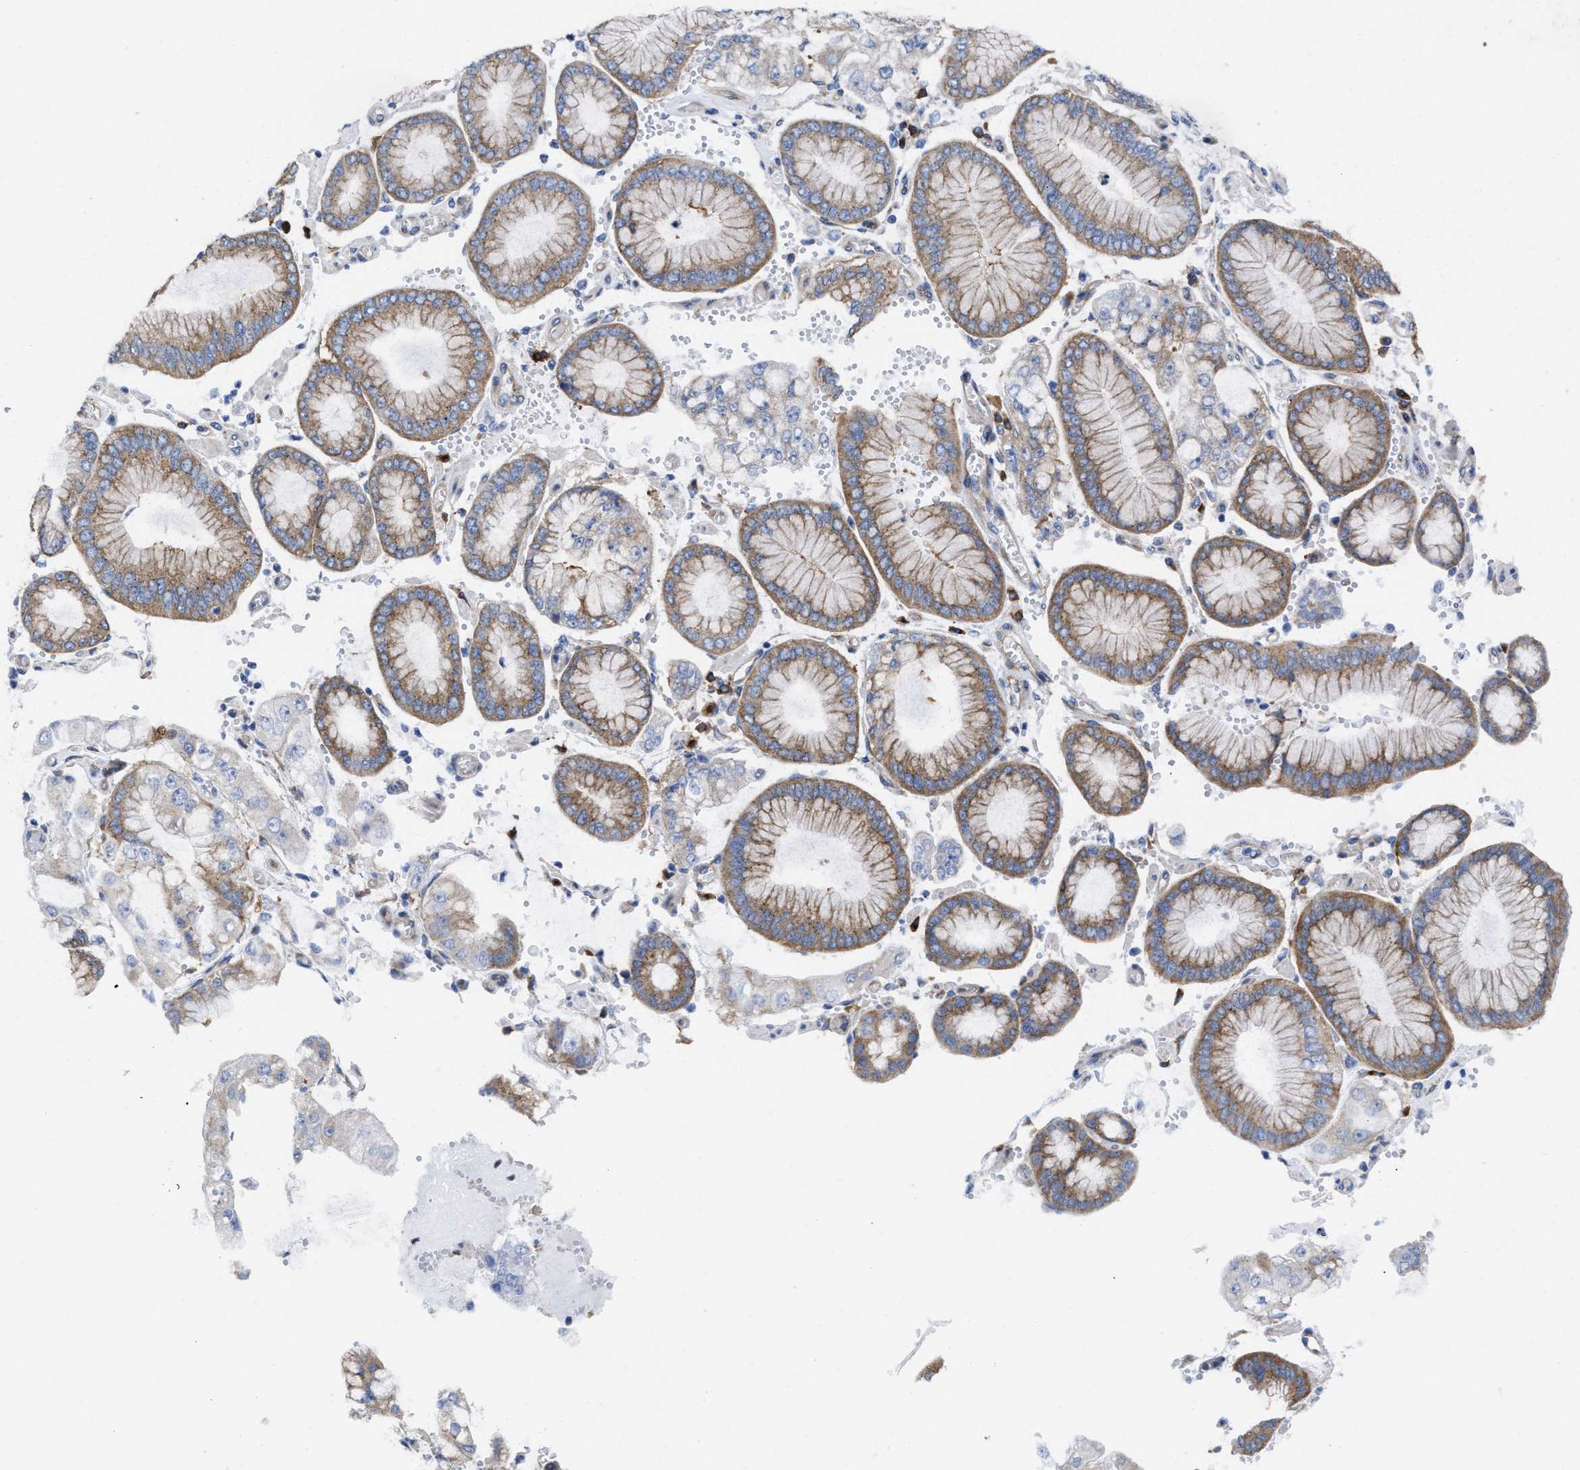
{"staining": {"intensity": "moderate", "quantity": ">75%", "location": "cytoplasmic/membranous"}, "tissue": "stomach cancer", "cell_type": "Tumor cells", "image_type": "cancer", "snomed": [{"axis": "morphology", "description": "Adenocarcinoma, NOS"}, {"axis": "topography", "description": "Stomach"}], "caption": "IHC of human stomach adenocarcinoma exhibits medium levels of moderate cytoplasmic/membranous positivity in about >75% of tumor cells.", "gene": "PPP1R15A", "patient": {"sex": "male", "age": 76}}